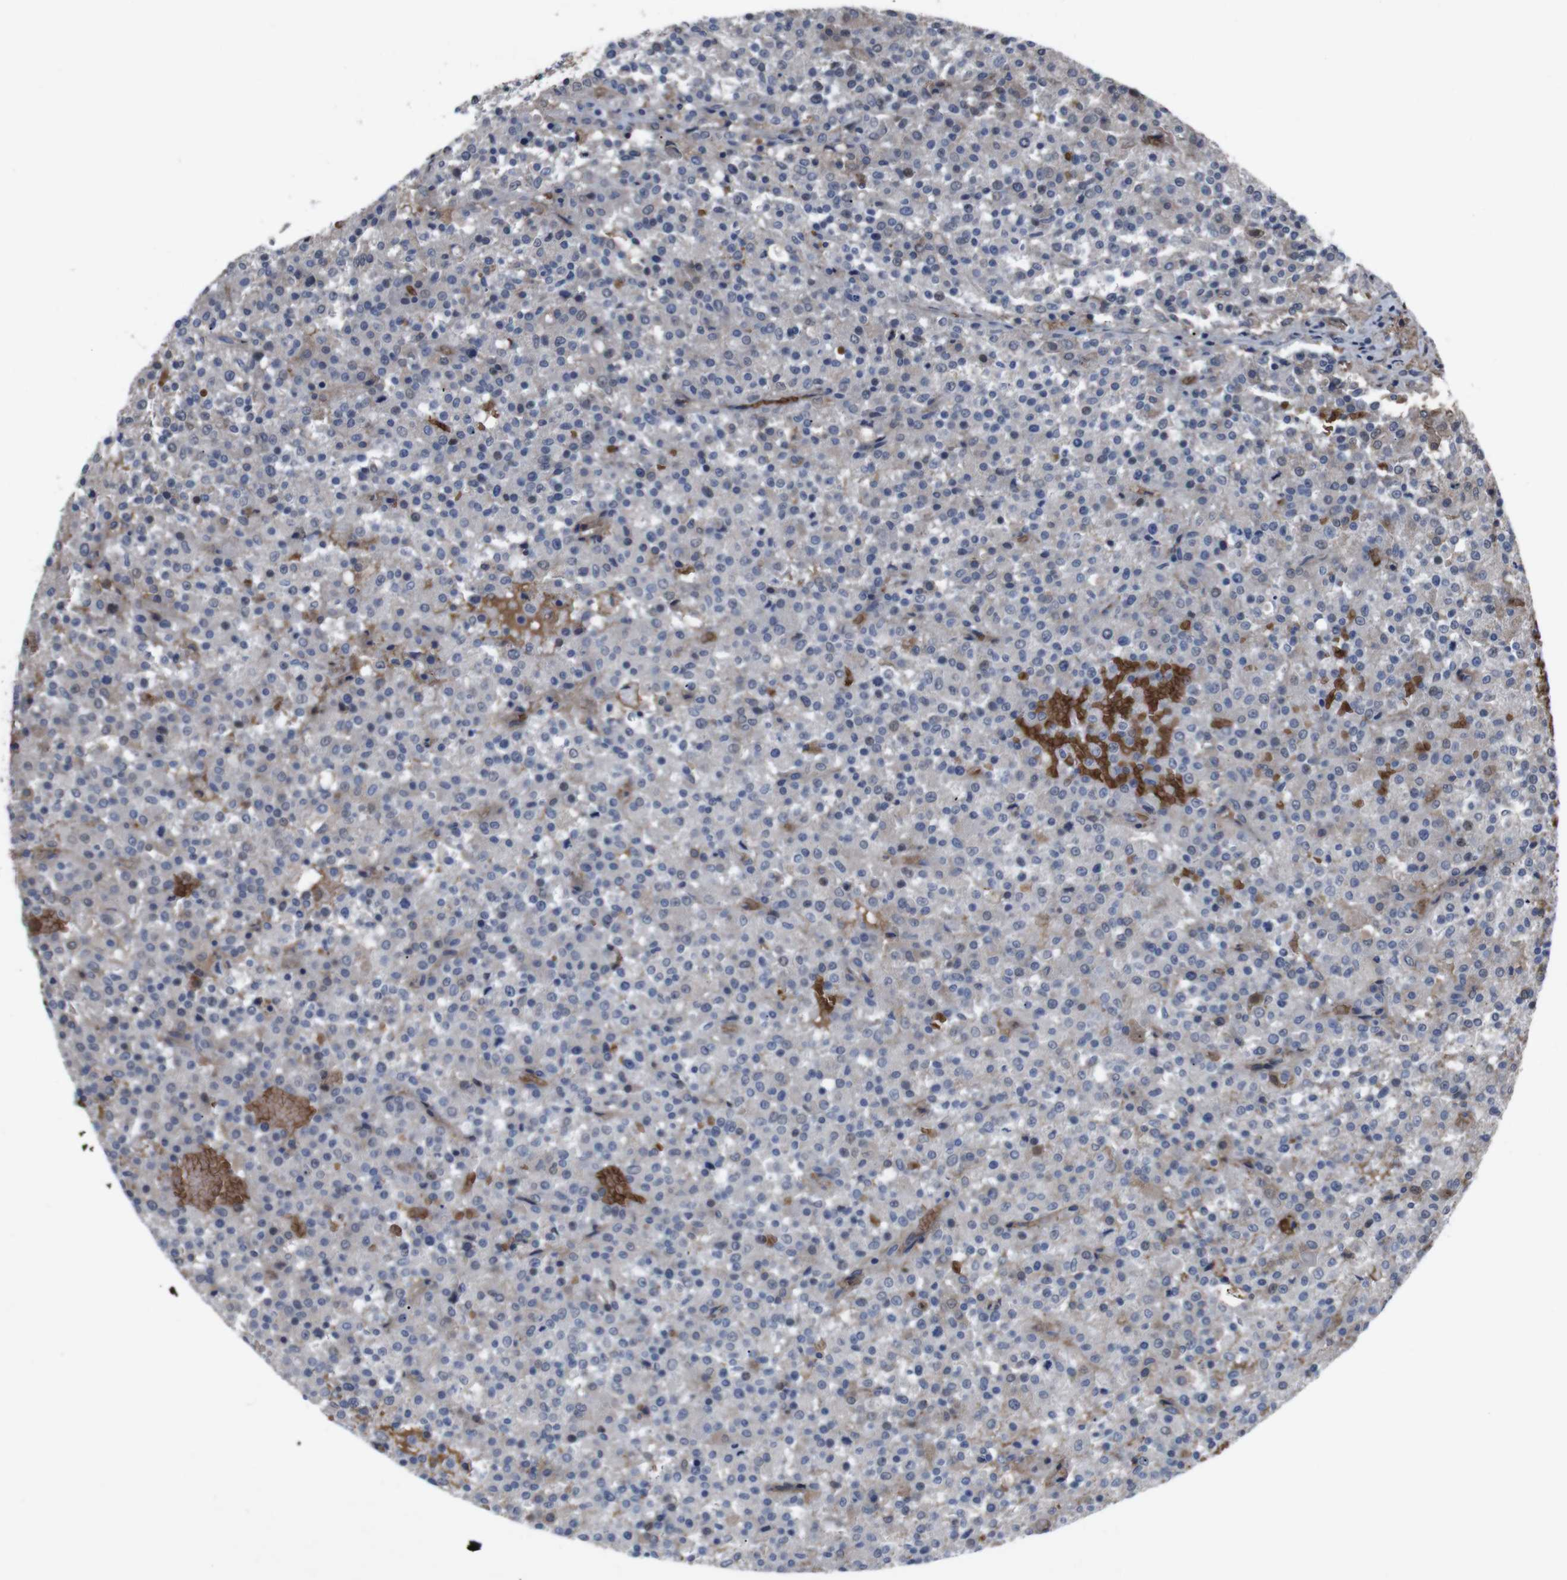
{"staining": {"intensity": "negative", "quantity": "none", "location": "none"}, "tissue": "testis cancer", "cell_type": "Tumor cells", "image_type": "cancer", "snomed": [{"axis": "morphology", "description": "Seminoma, NOS"}, {"axis": "topography", "description": "Testis"}], "caption": "Seminoma (testis) stained for a protein using immunohistochemistry (IHC) reveals no positivity tumor cells.", "gene": "SPTB", "patient": {"sex": "male", "age": 59}}